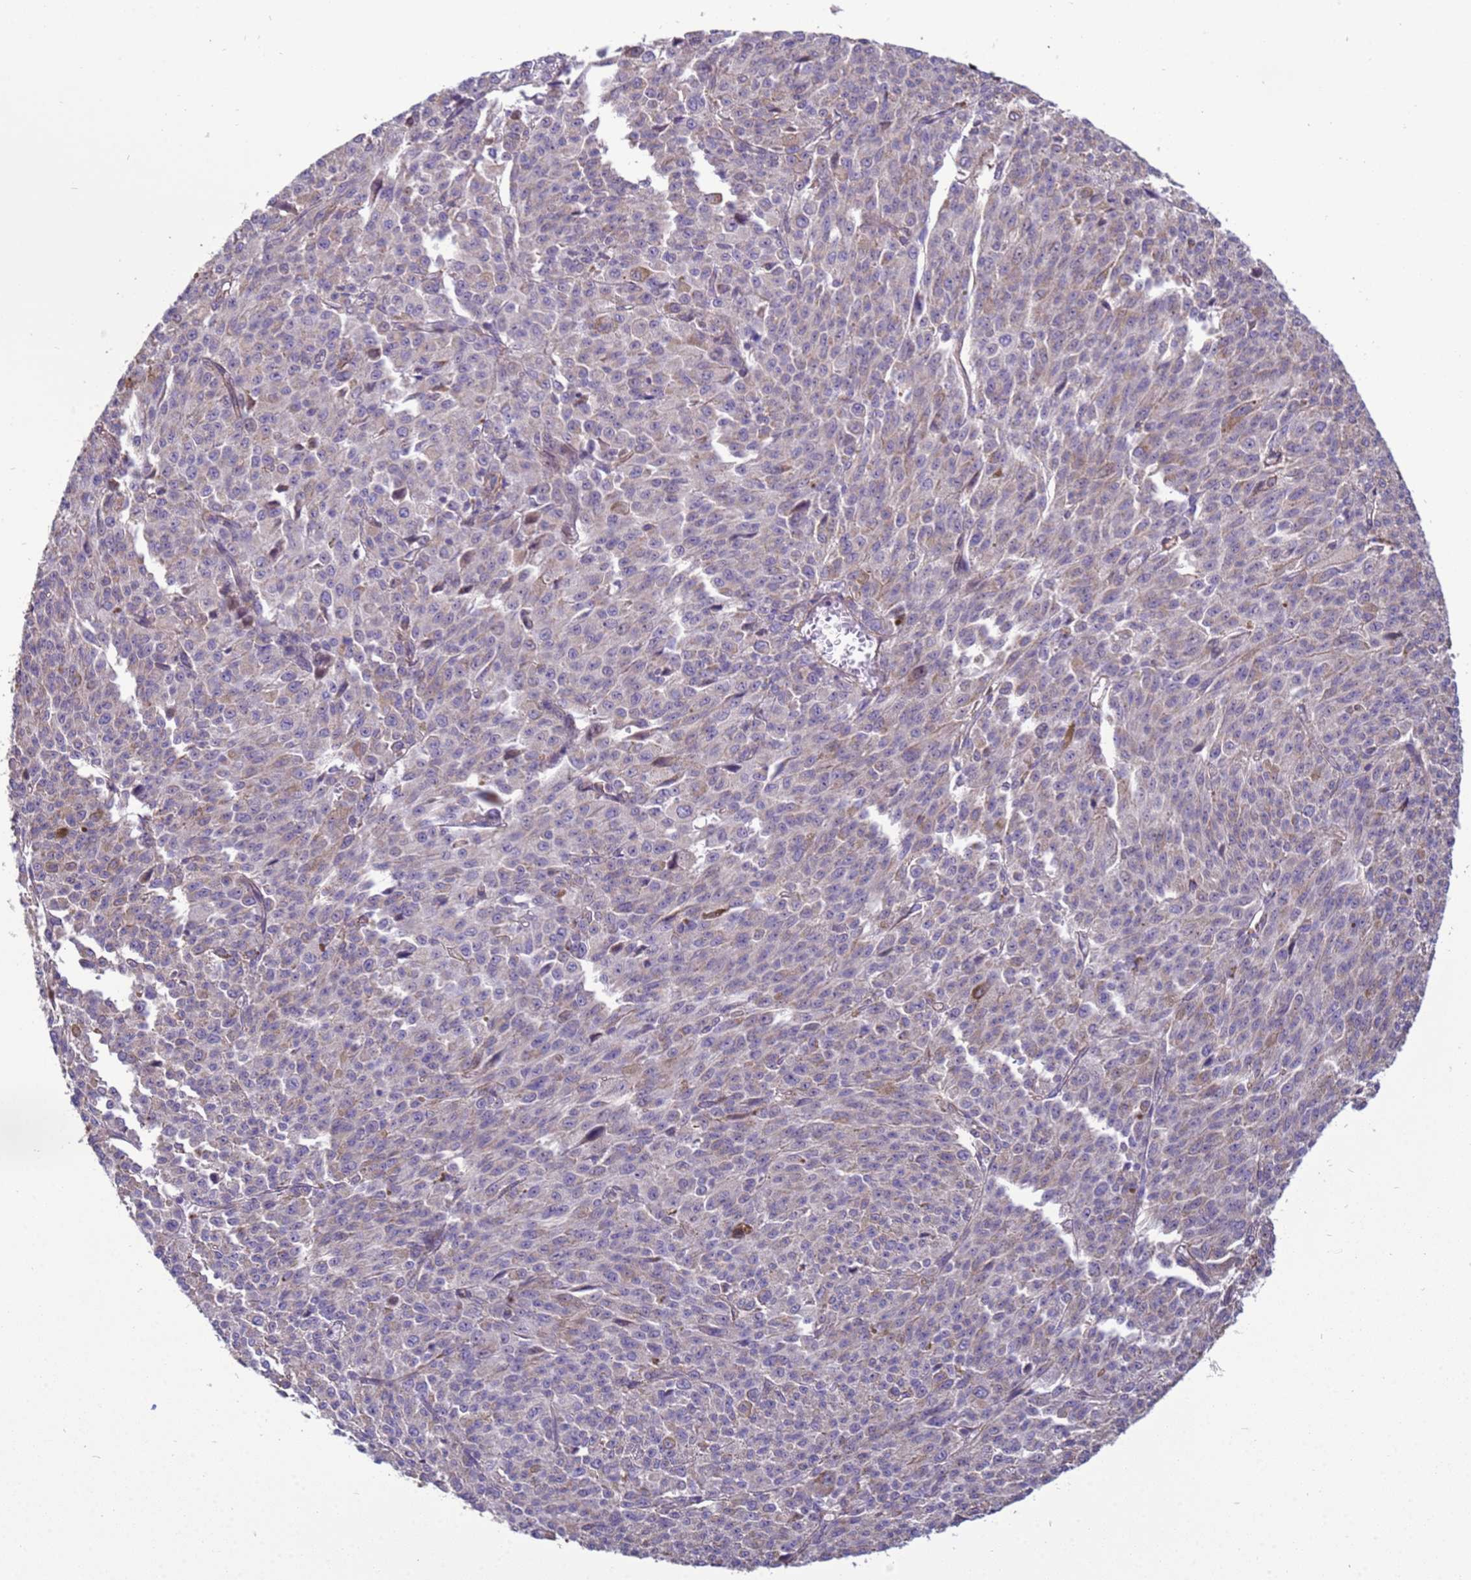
{"staining": {"intensity": "weak", "quantity": "<25%", "location": "cytoplasmic/membranous"}, "tissue": "melanoma", "cell_type": "Tumor cells", "image_type": "cancer", "snomed": [{"axis": "morphology", "description": "Malignant melanoma, NOS"}, {"axis": "topography", "description": "Skin"}], "caption": "Tumor cells show no significant protein staining in malignant melanoma.", "gene": "ITGB4", "patient": {"sex": "female", "age": 52}}